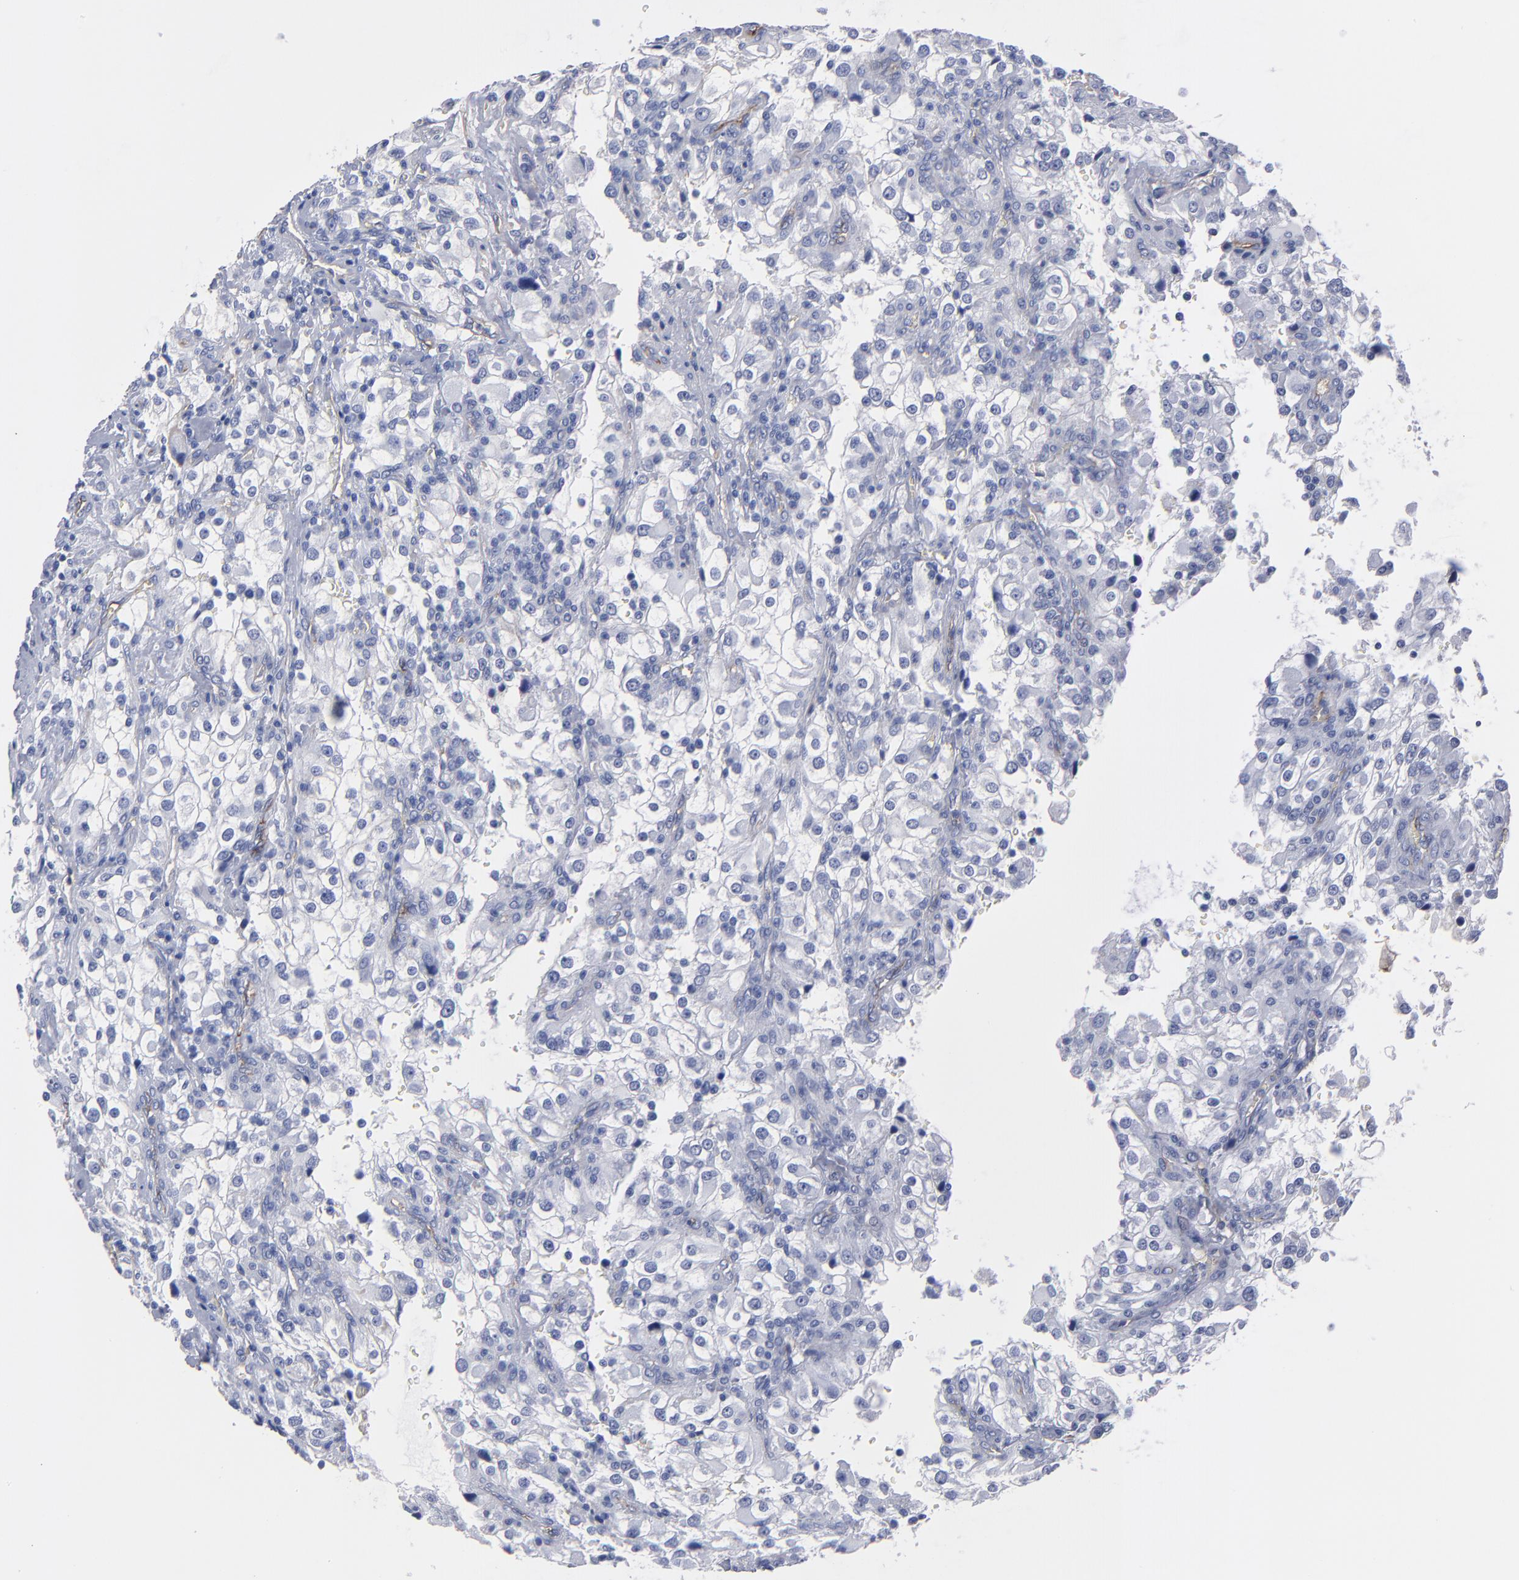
{"staining": {"intensity": "negative", "quantity": "none", "location": "none"}, "tissue": "renal cancer", "cell_type": "Tumor cells", "image_type": "cancer", "snomed": [{"axis": "morphology", "description": "Adenocarcinoma, NOS"}, {"axis": "topography", "description": "Kidney"}], "caption": "Immunohistochemical staining of human renal cancer (adenocarcinoma) exhibits no significant expression in tumor cells. (DAB (3,3'-diaminobenzidine) immunohistochemistry visualized using brightfield microscopy, high magnification).", "gene": "TM4SF1", "patient": {"sex": "female", "age": 52}}